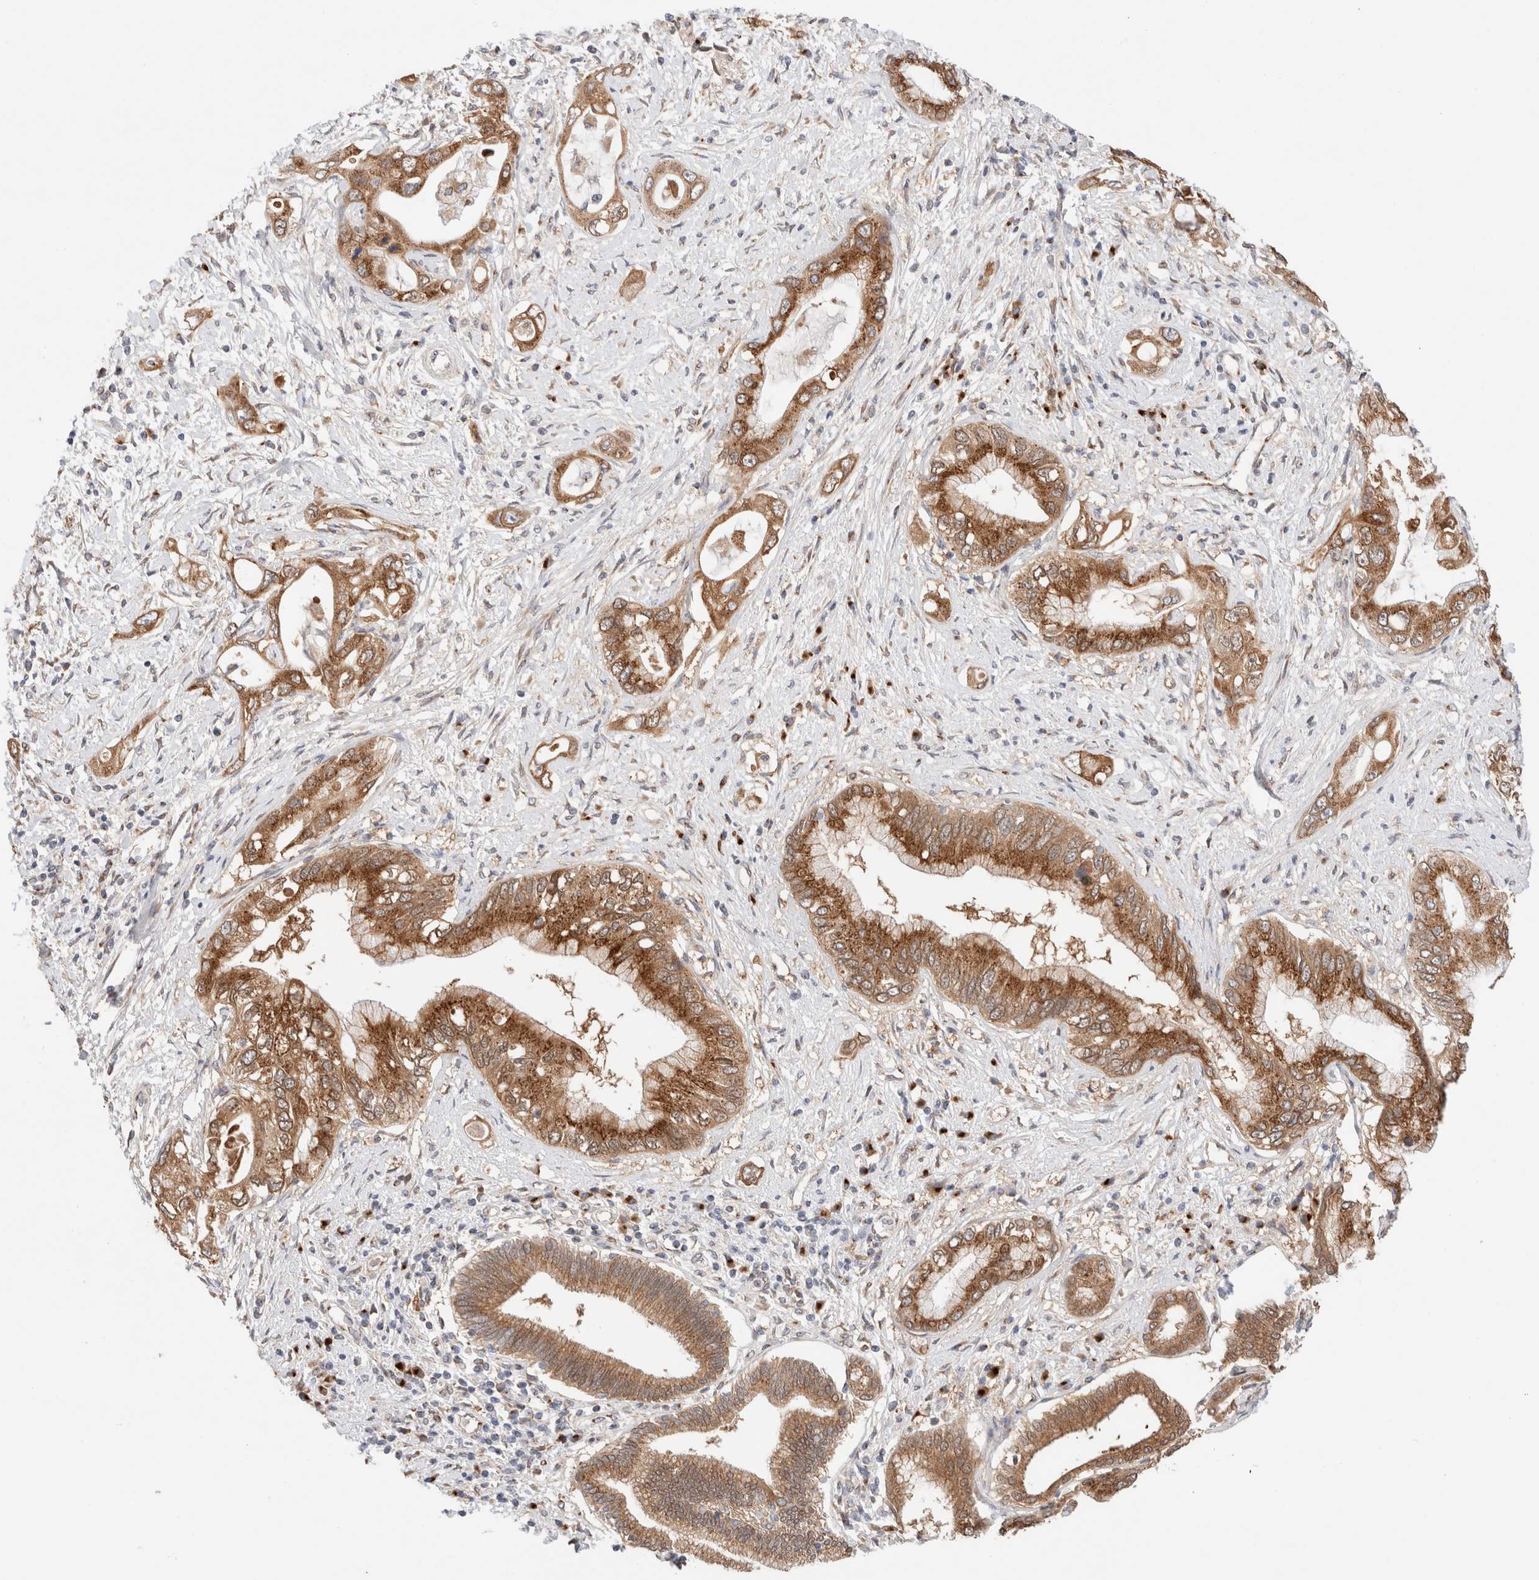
{"staining": {"intensity": "moderate", "quantity": ">75%", "location": "cytoplasmic/membranous"}, "tissue": "pancreatic cancer", "cell_type": "Tumor cells", "image_type": "cancer", "snomed": [{"axis": "morphology", "description": "Inflammation, NOS"}, {"axis": "morphology", "description": "Adenocarcinoma, NOS"}, {"axis": "topography", "description": "Pancreas"}], "caption": "Pancreatic cancer (adenocarcinoma) stained for a protein displays moderate cytoplasmic/membranous positivity in tumor cells.", "gene": "LMAN2L", "patient": {"sex": "female", "age": 56}}